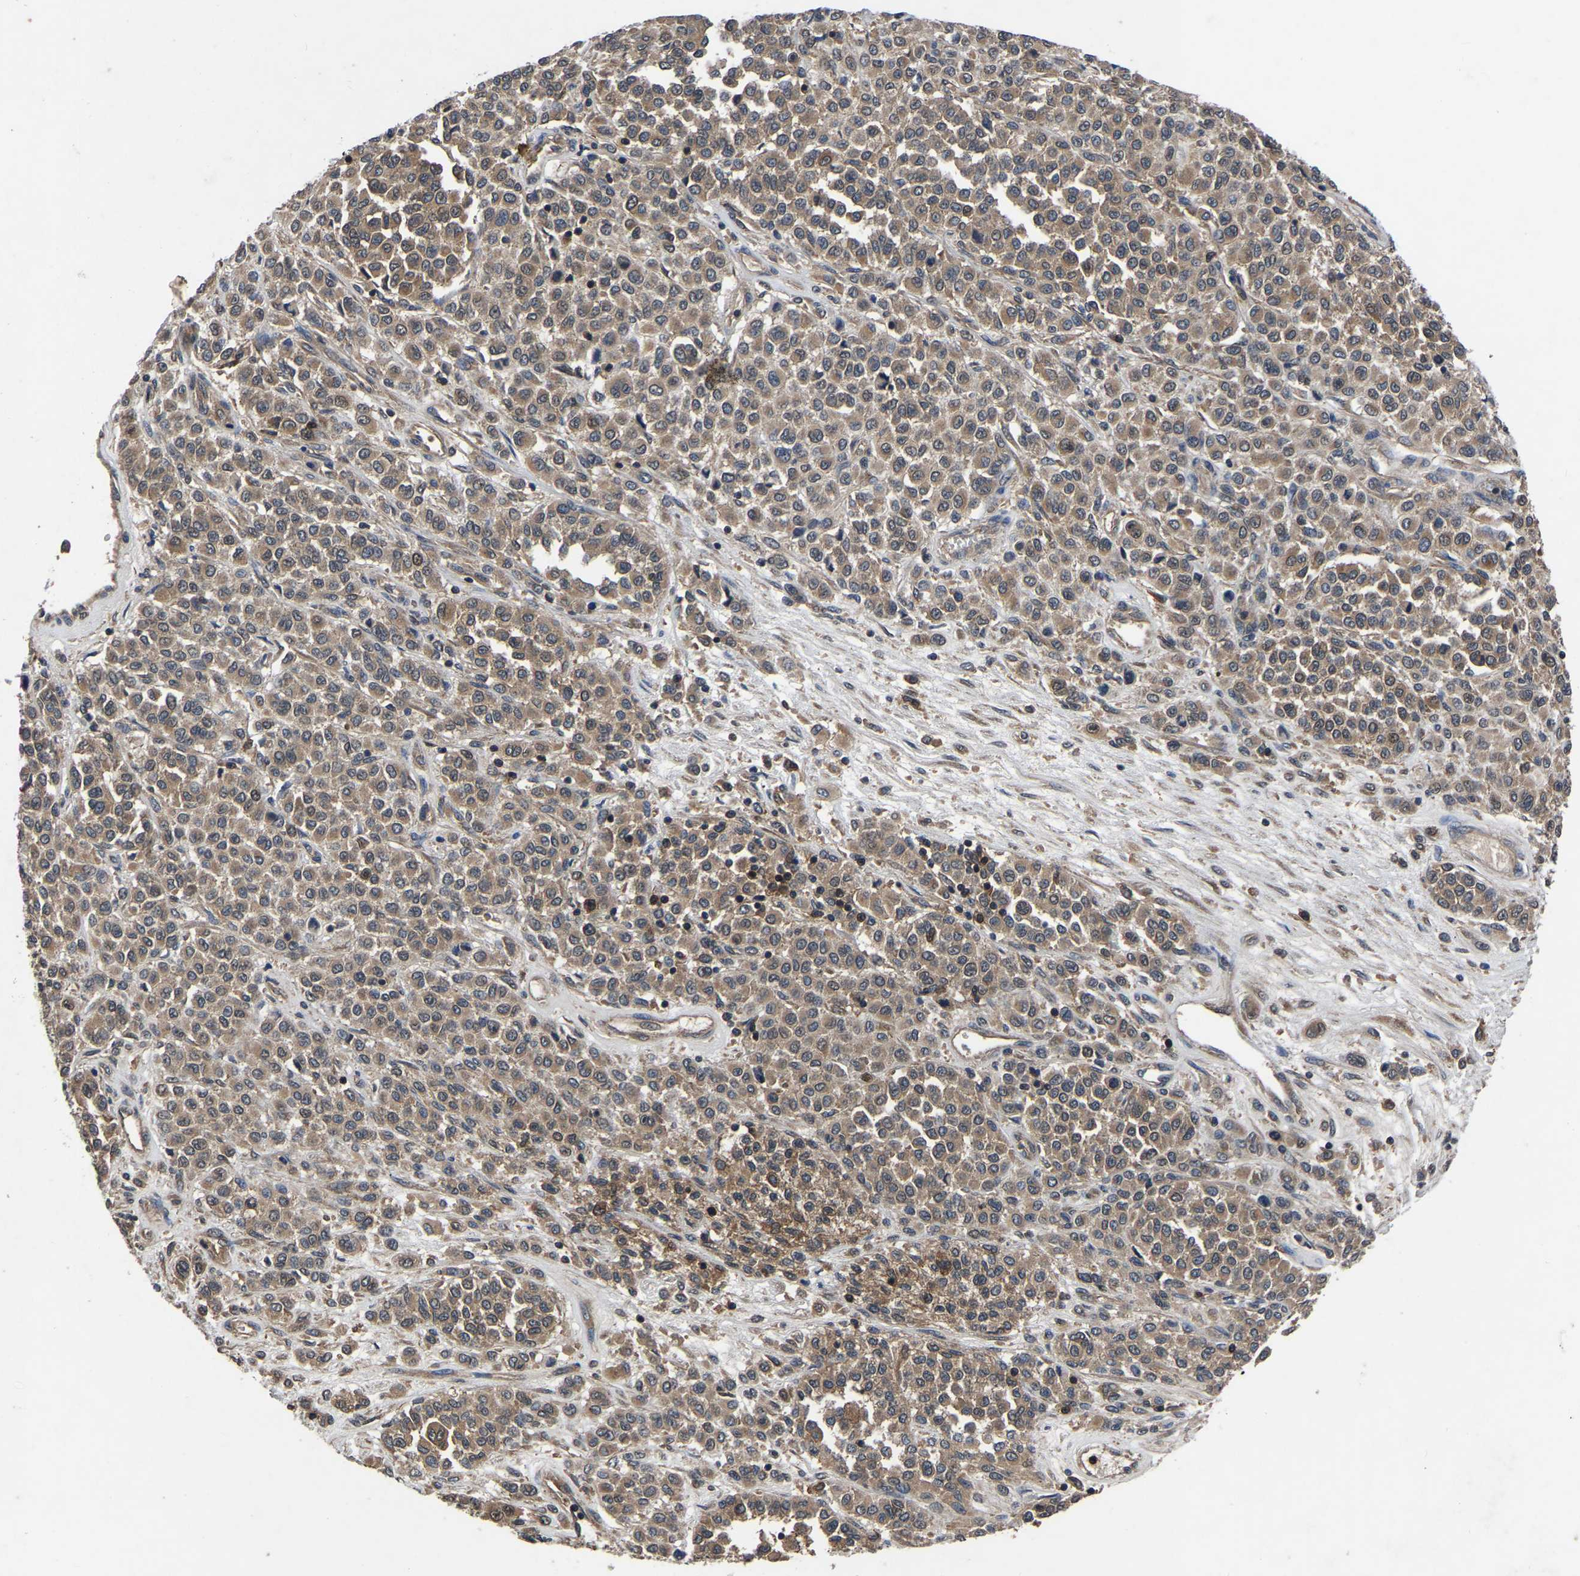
{"staining": {"intensity": "moderate", "quantity": ">75%", "location": "cytoplasmic/membranous"}, "tissue": "melanoma", "cell_type": "Tumor cells", "image_type": "cancer", "snomed": [{"axis": "morphology", "description": "Malignant melanoma, Metastatic site"}, {"axis": "topography", "description": "Pancreas"}], "caption": "Immunohistochemical staining of melanoma exhibits moderate cytoplasmic/membranous protein expression in about >75% of tumor cells.", "gene": "FGD5", "patient": {"sex": "female", "age": 30}}